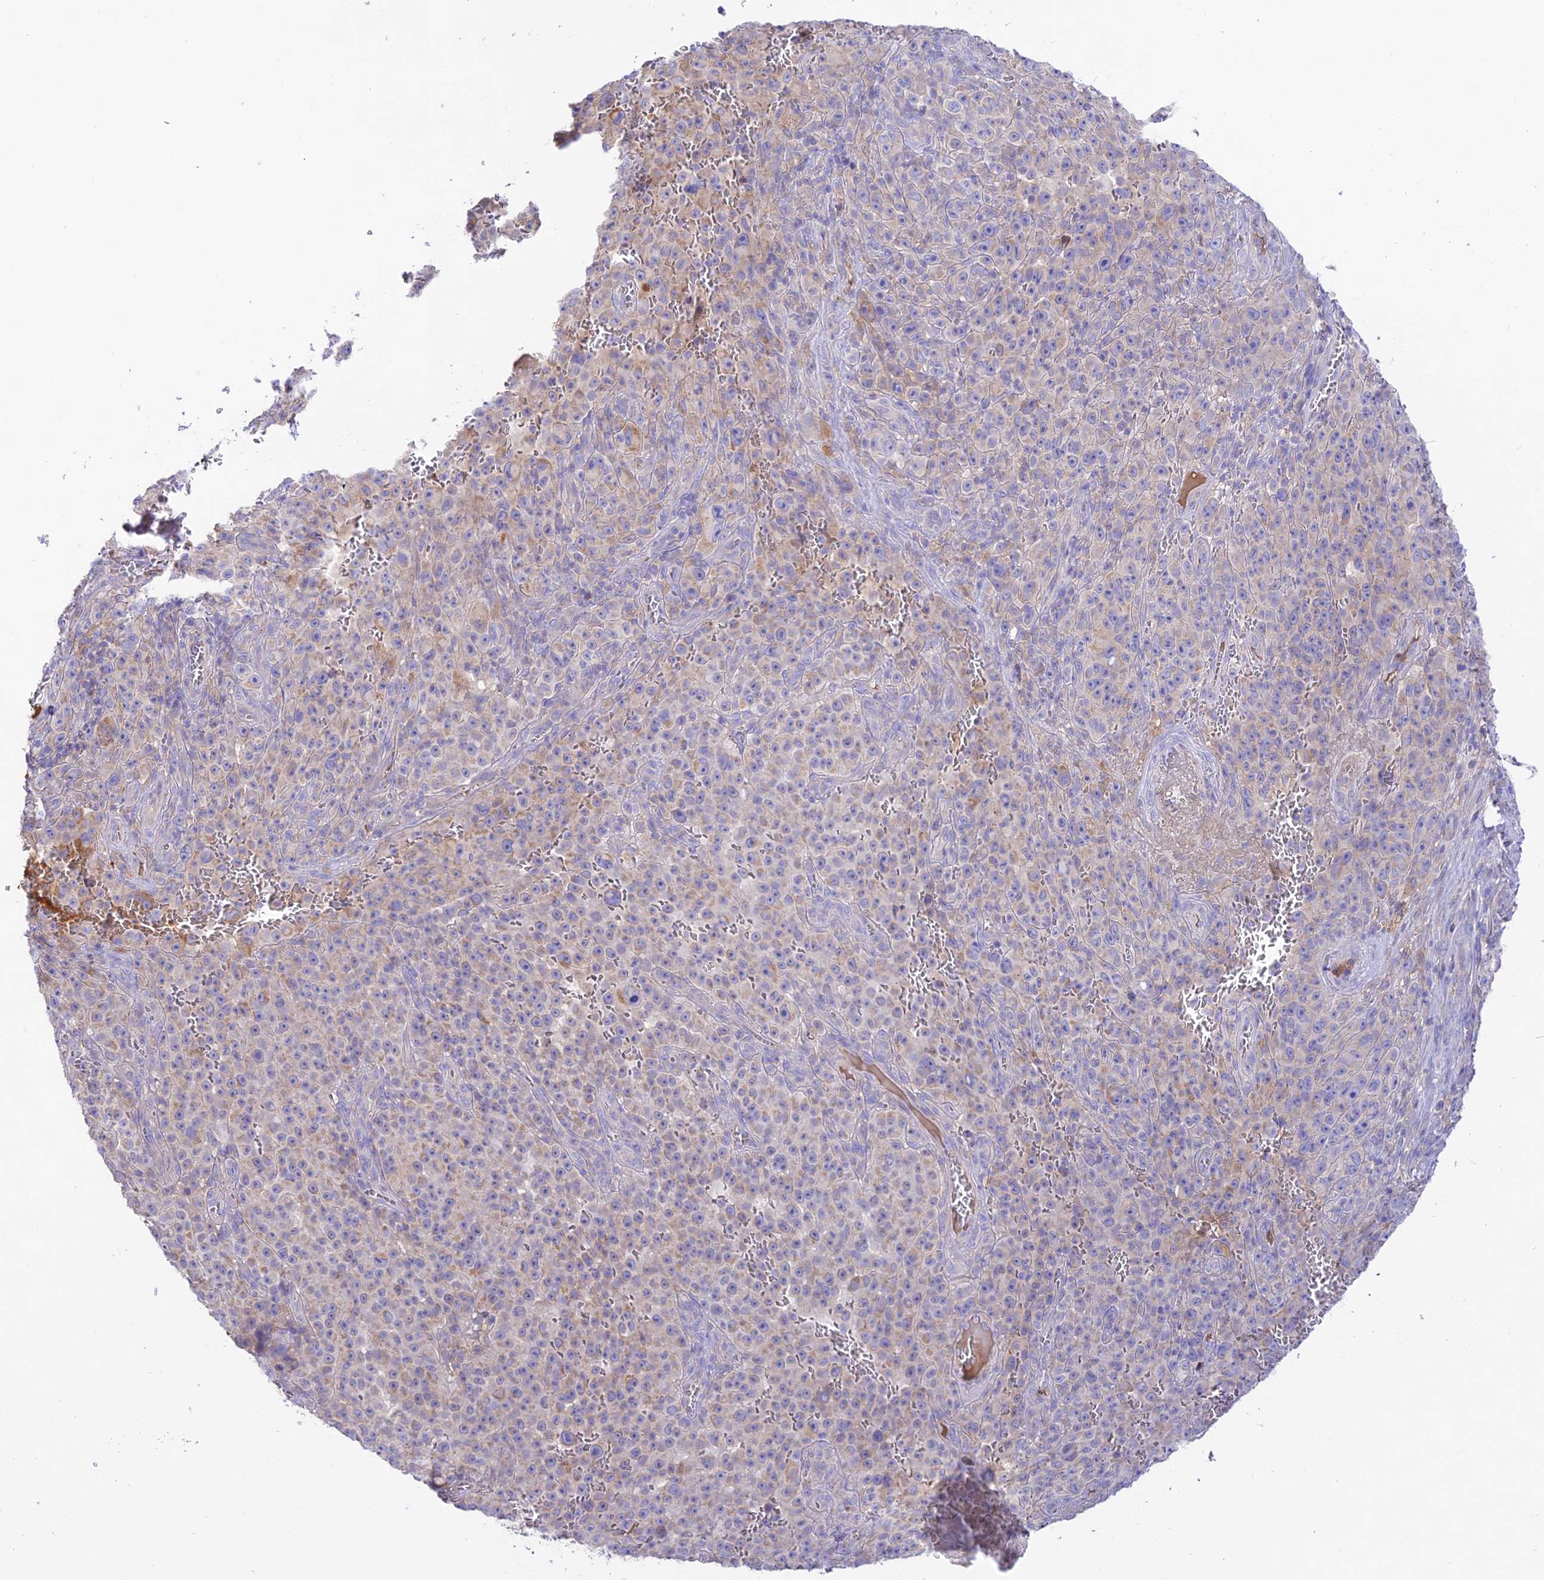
{"staining": {"intensity": "negative", "quantity": "none", "location": "none"}, "tissue": "melanoma", "cell_type": "Tumor cells", "image_type": "cancer", "snomed": [{"axis": "morphology", "description": "Malignant melanoma, NOS"}, {"axis": "topography", "description": "Skin"}], "caption": "IHC image of human melanoma stained for a protein (brown), which reveals no staining in tumor cells. (IHC, brightfield microscopy, high magnification).", "gene": "NLRP9", "patient": {"sex": "female", "age": 82}}